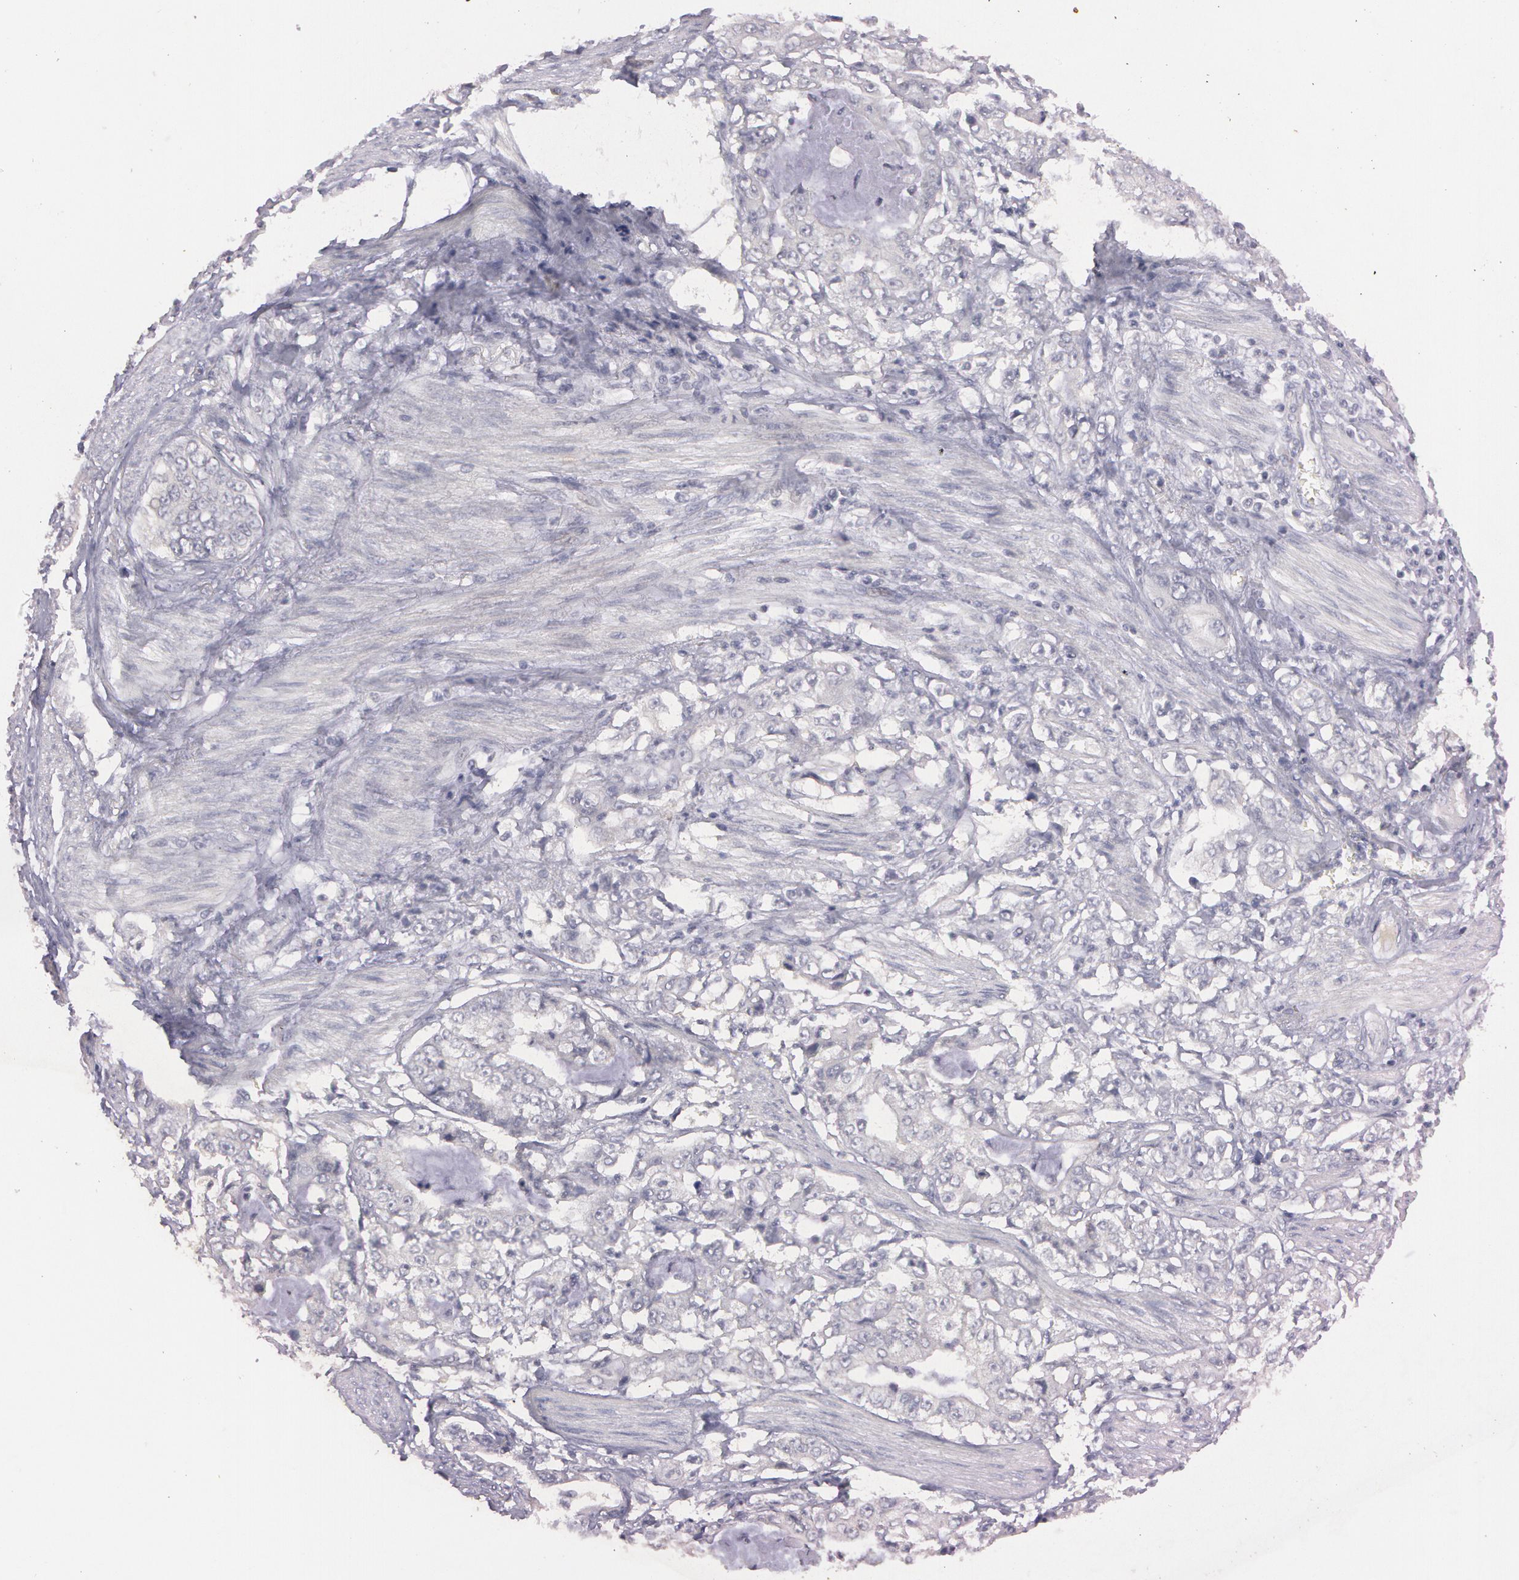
{"staining": {"intensity": "negative", "quantity": "none", "location": "none"}, "tissue": "stomach cancer", "cell_type": "Tumor cells", "image_type": "cancer", "snomed": [{"axis": "morphology", "description": "Adenocarcinoma, NOS"}, {"axis": "topography", "description": "Pancreas"}, {"axis": "topography", "description": "Stomach, upper"}], "caption": "High magnification brightfield microscopy of stomach cancer stained with DAB (brown) and counterstained with hematoxylin (blue): tumor cells show no significant positivity.", "gene": "MXRA5", "patient": {"sex": "male", "age": 77}}